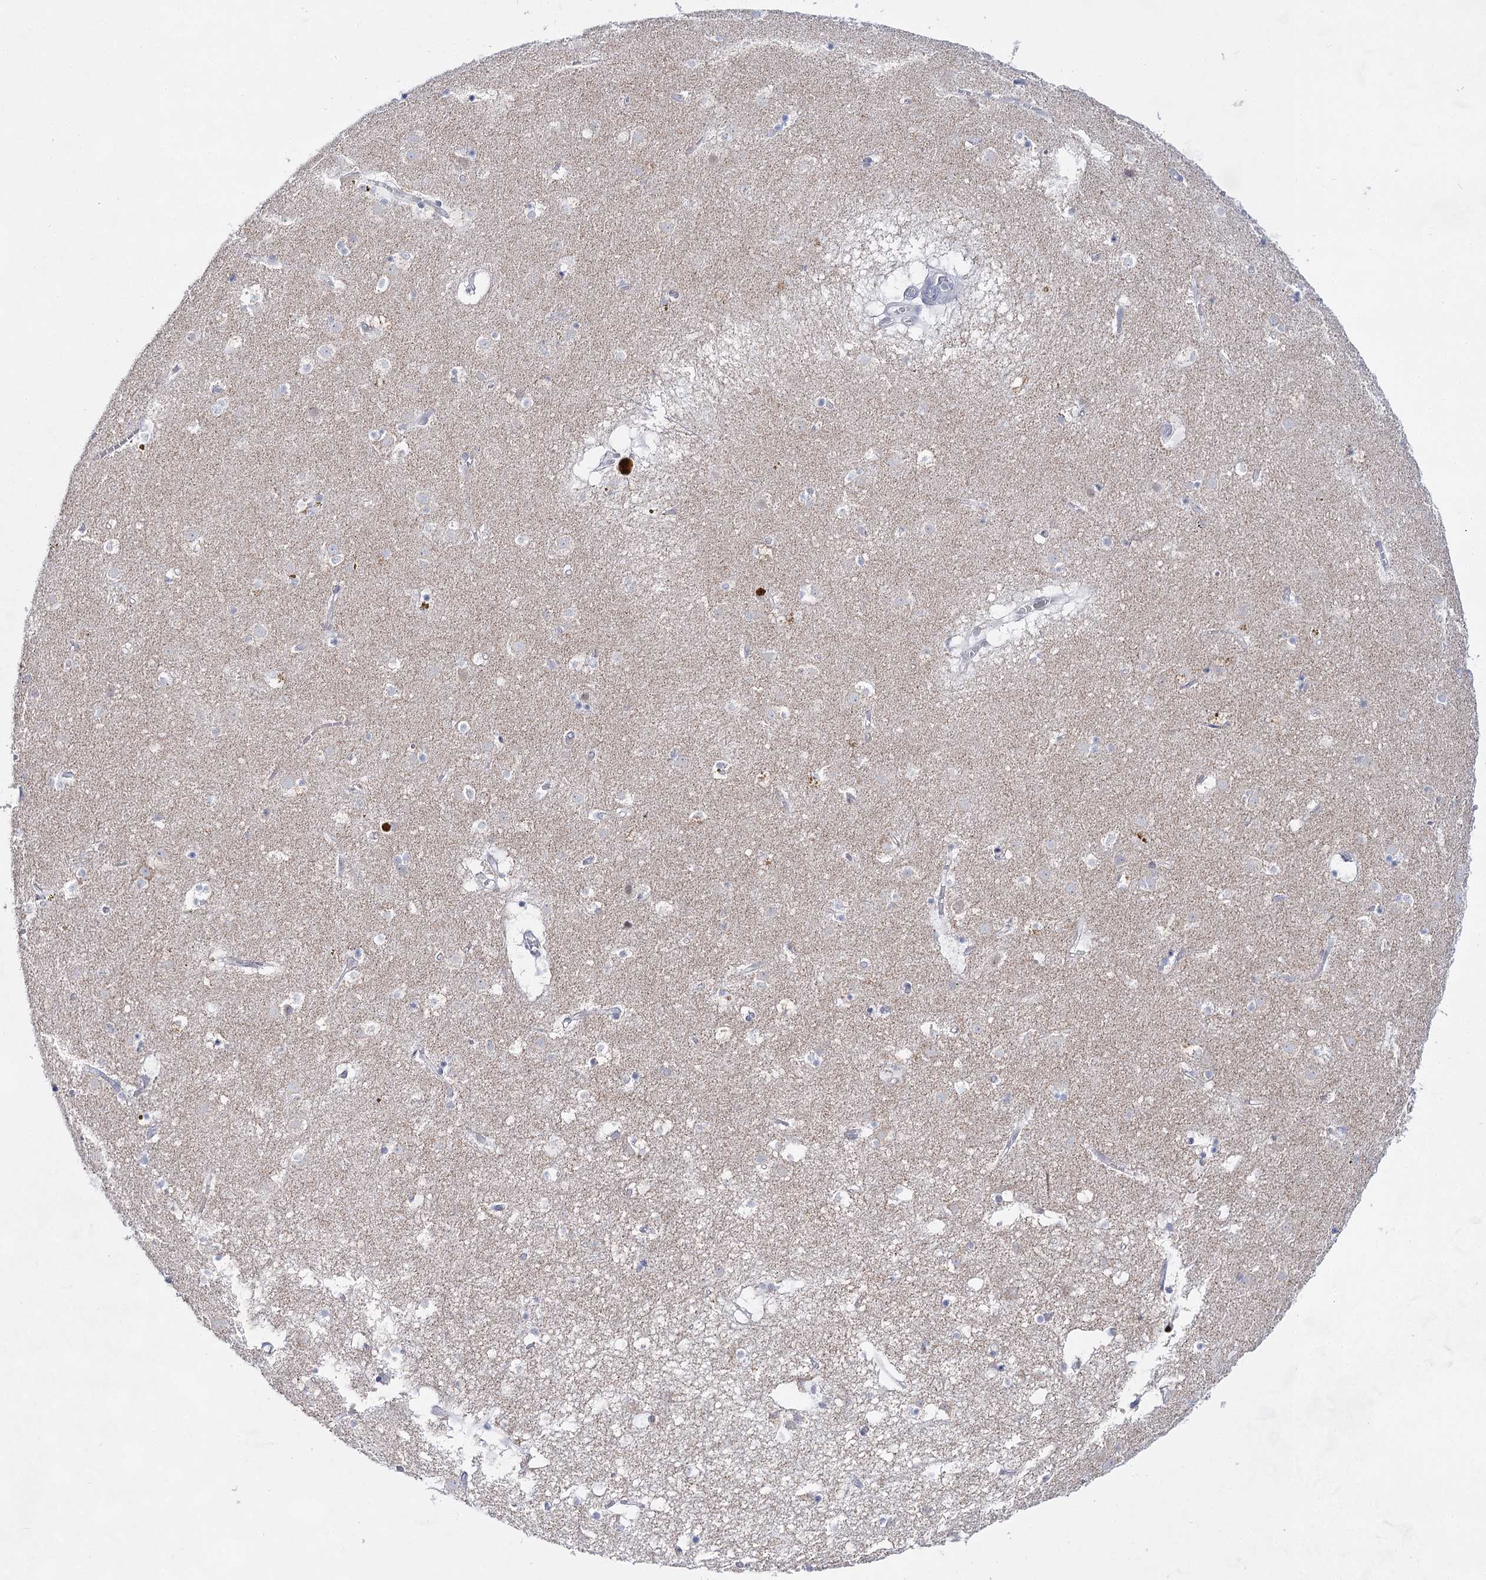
{"staining": {"intensity": "negative", "quantity": "none", "location": "none"}, "tissue": "caudate", "cell_type": "Glial cells", "image_type": "normal", "snomed": [{"axis": "morphology", "description": "Normal tissue, NOS"}, {"axis": "topography", "description": "Lateral ventricle wall"}], "caption": "Protein analysis of benign caudate reveals no significant positivity in glial cells. (DAB (3,3'-diaminobenzidine) immunohistochemistry (IHC) visualized using brightfield microscopy, high magnification).", "gene": "BPHL", "patient": {"sex": "male", "age": 70}}